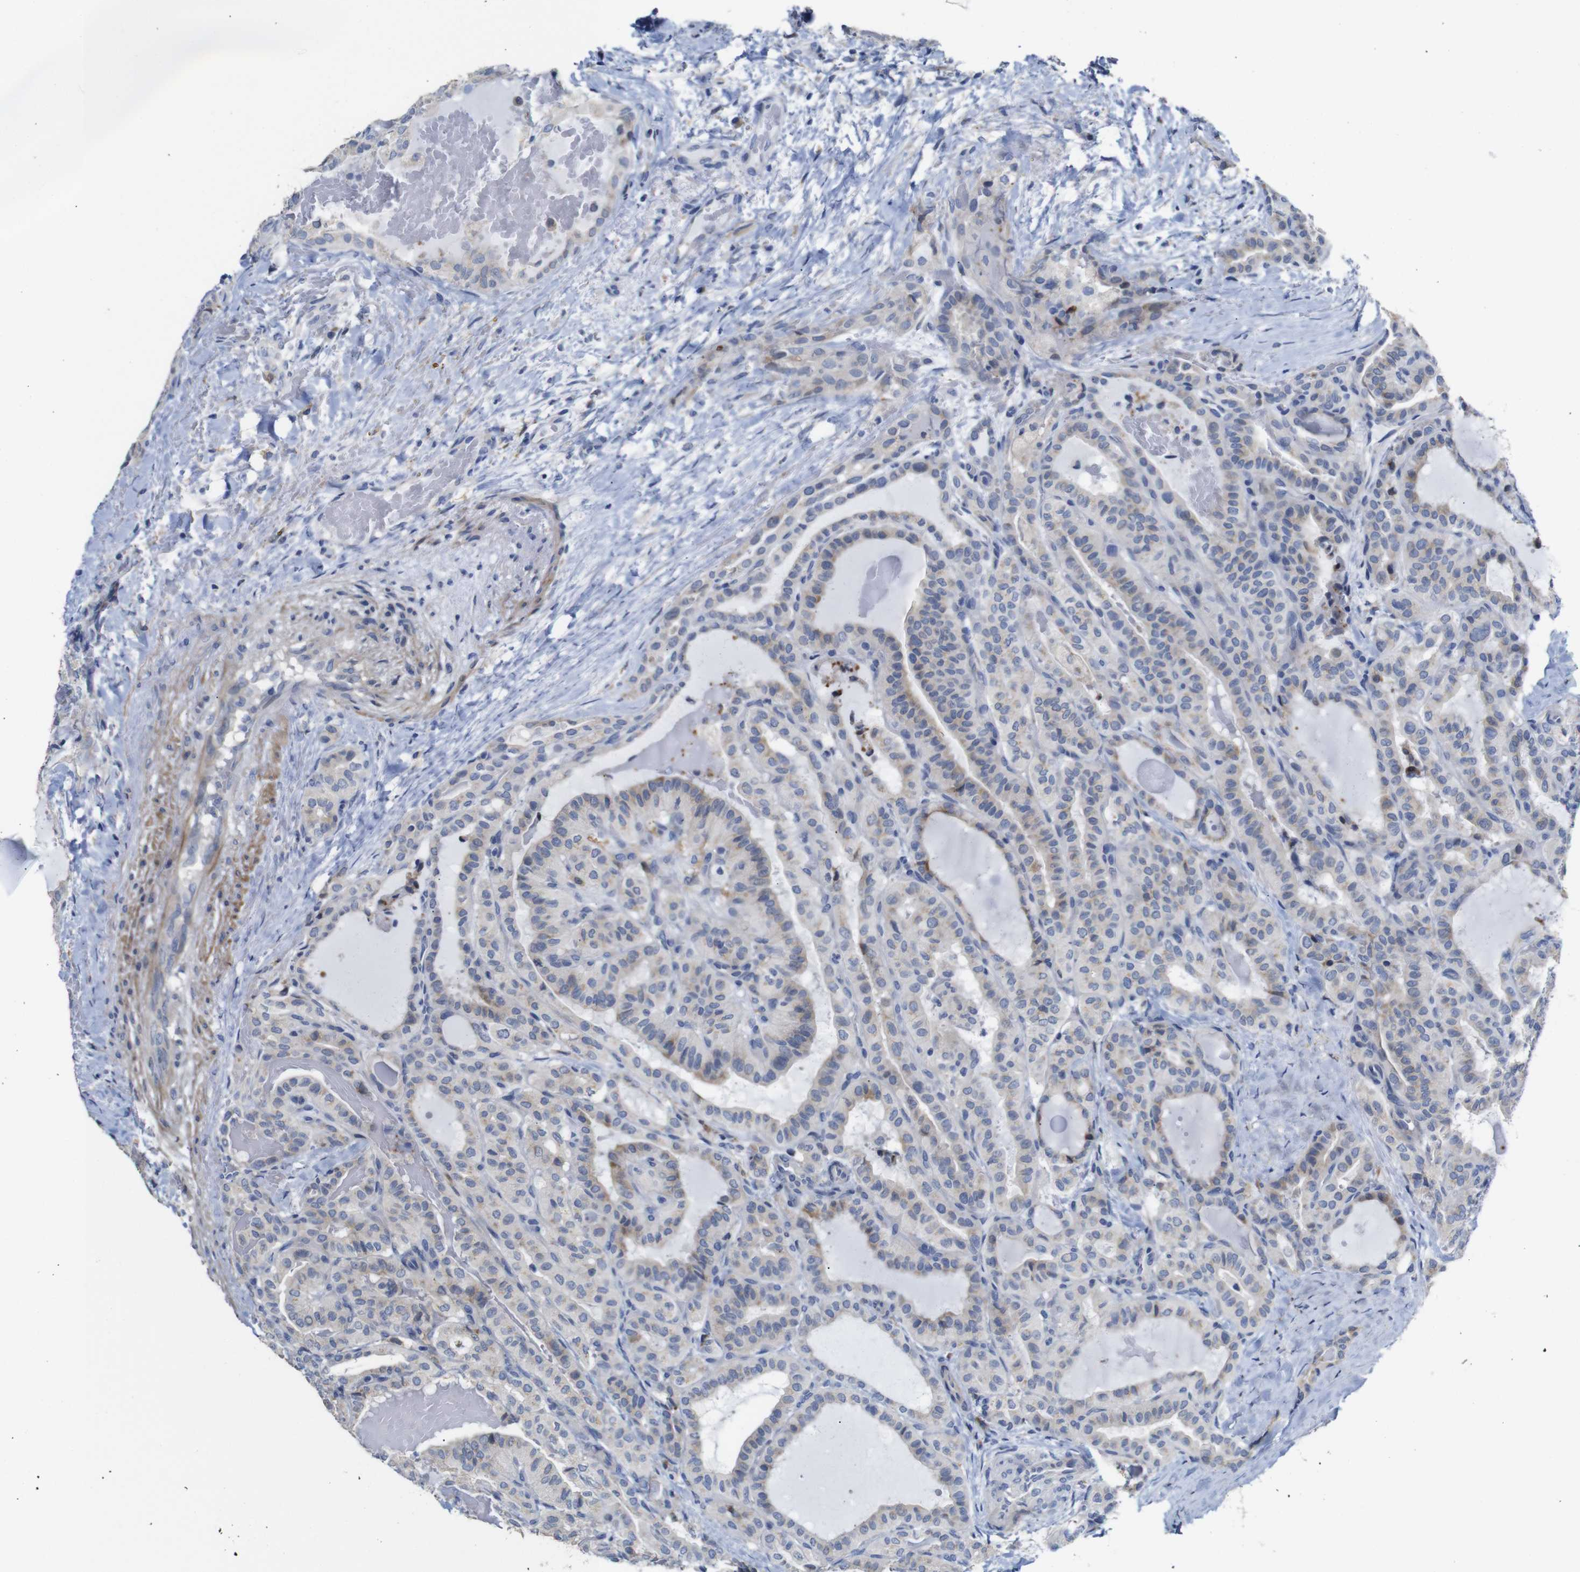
{"staining": {"intensity": "weak", "quantity": "25%-75%", "location": "cytoplasmic/membranous"}, "tissue": "thyroid cancer", "cell_type": "Tumor cells", "image_type": "cancer", "snomed": [{"axis": "morphology", "description": "Papillary adenocarcinoma, NOS"}, {"axis": "topography", "description": "Thyroid gland"}], "caption": "Human thyroid cancer stained for a protein (brown) demonstrates weak cytoplasmic/membranous positive expression in approximately 25%-75% of tumor cells.", "gene": "TCEAL9", "patient": {"sex": "male", "age": 77}}